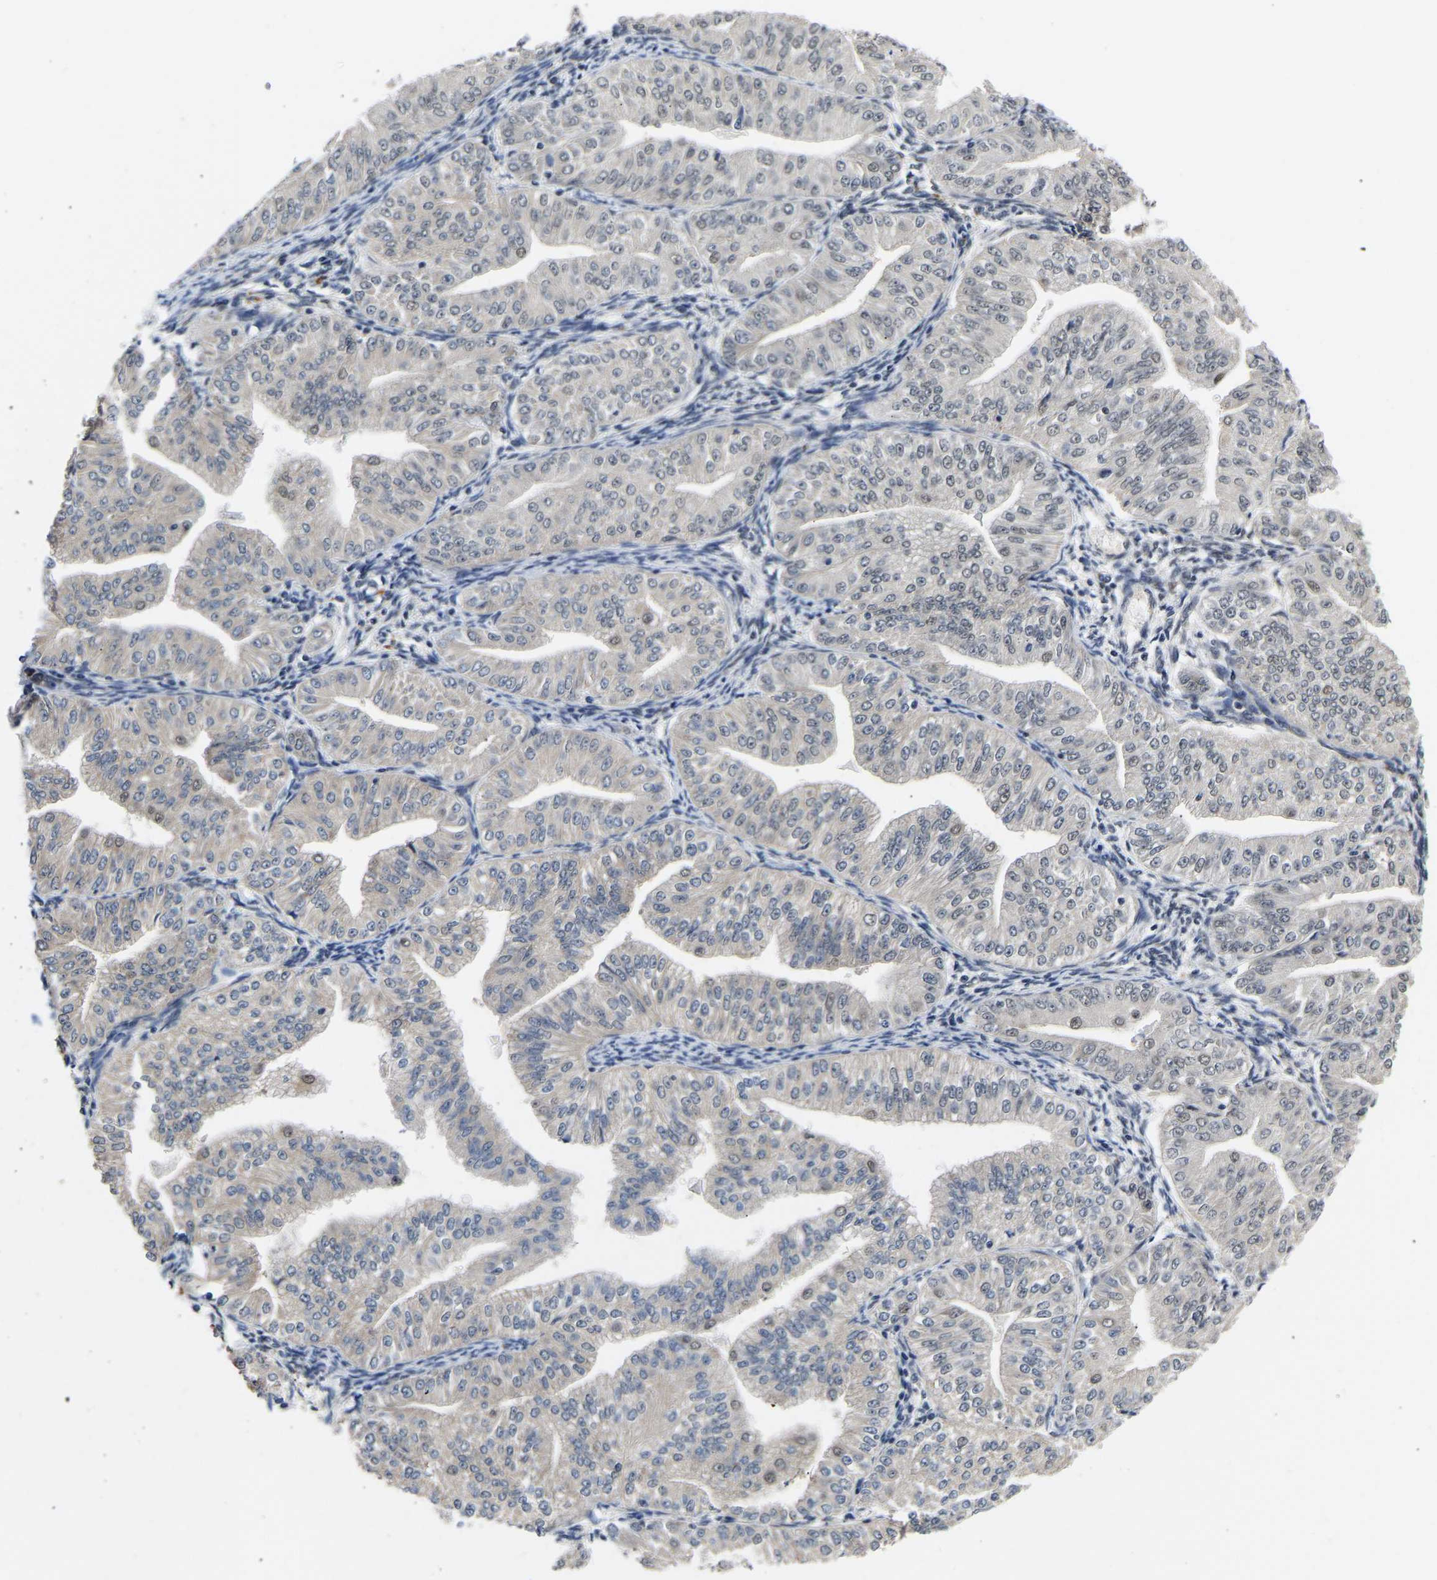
{"staining": {"intensity": "negative", "quantity": "none", "location": "none"}, "tissue": "endometrial cancer", "cell_type": "Tumor cells", "image_type": "cancer", "snomed": [{"axis": "morphology", "description": "Normal tissue, NOS"}, {"axis": "morphology", "description": "Adenocarcinoma, NOS"}, {"axis": "topography", "description": "Endometrium"}], "caption": "DAB (3,3'-diaminobenzidine) immunohistochemical staining of human endometrial cancer displays no significant positivity in tumor cells. The staining was performed using DAB to visualize the protein expression in brown, while the nuclei were stained in blue with hematoxylin (Magnification: 20x).", "gene": "METTL16", "patient": {"sex": "female", "age": 53}}